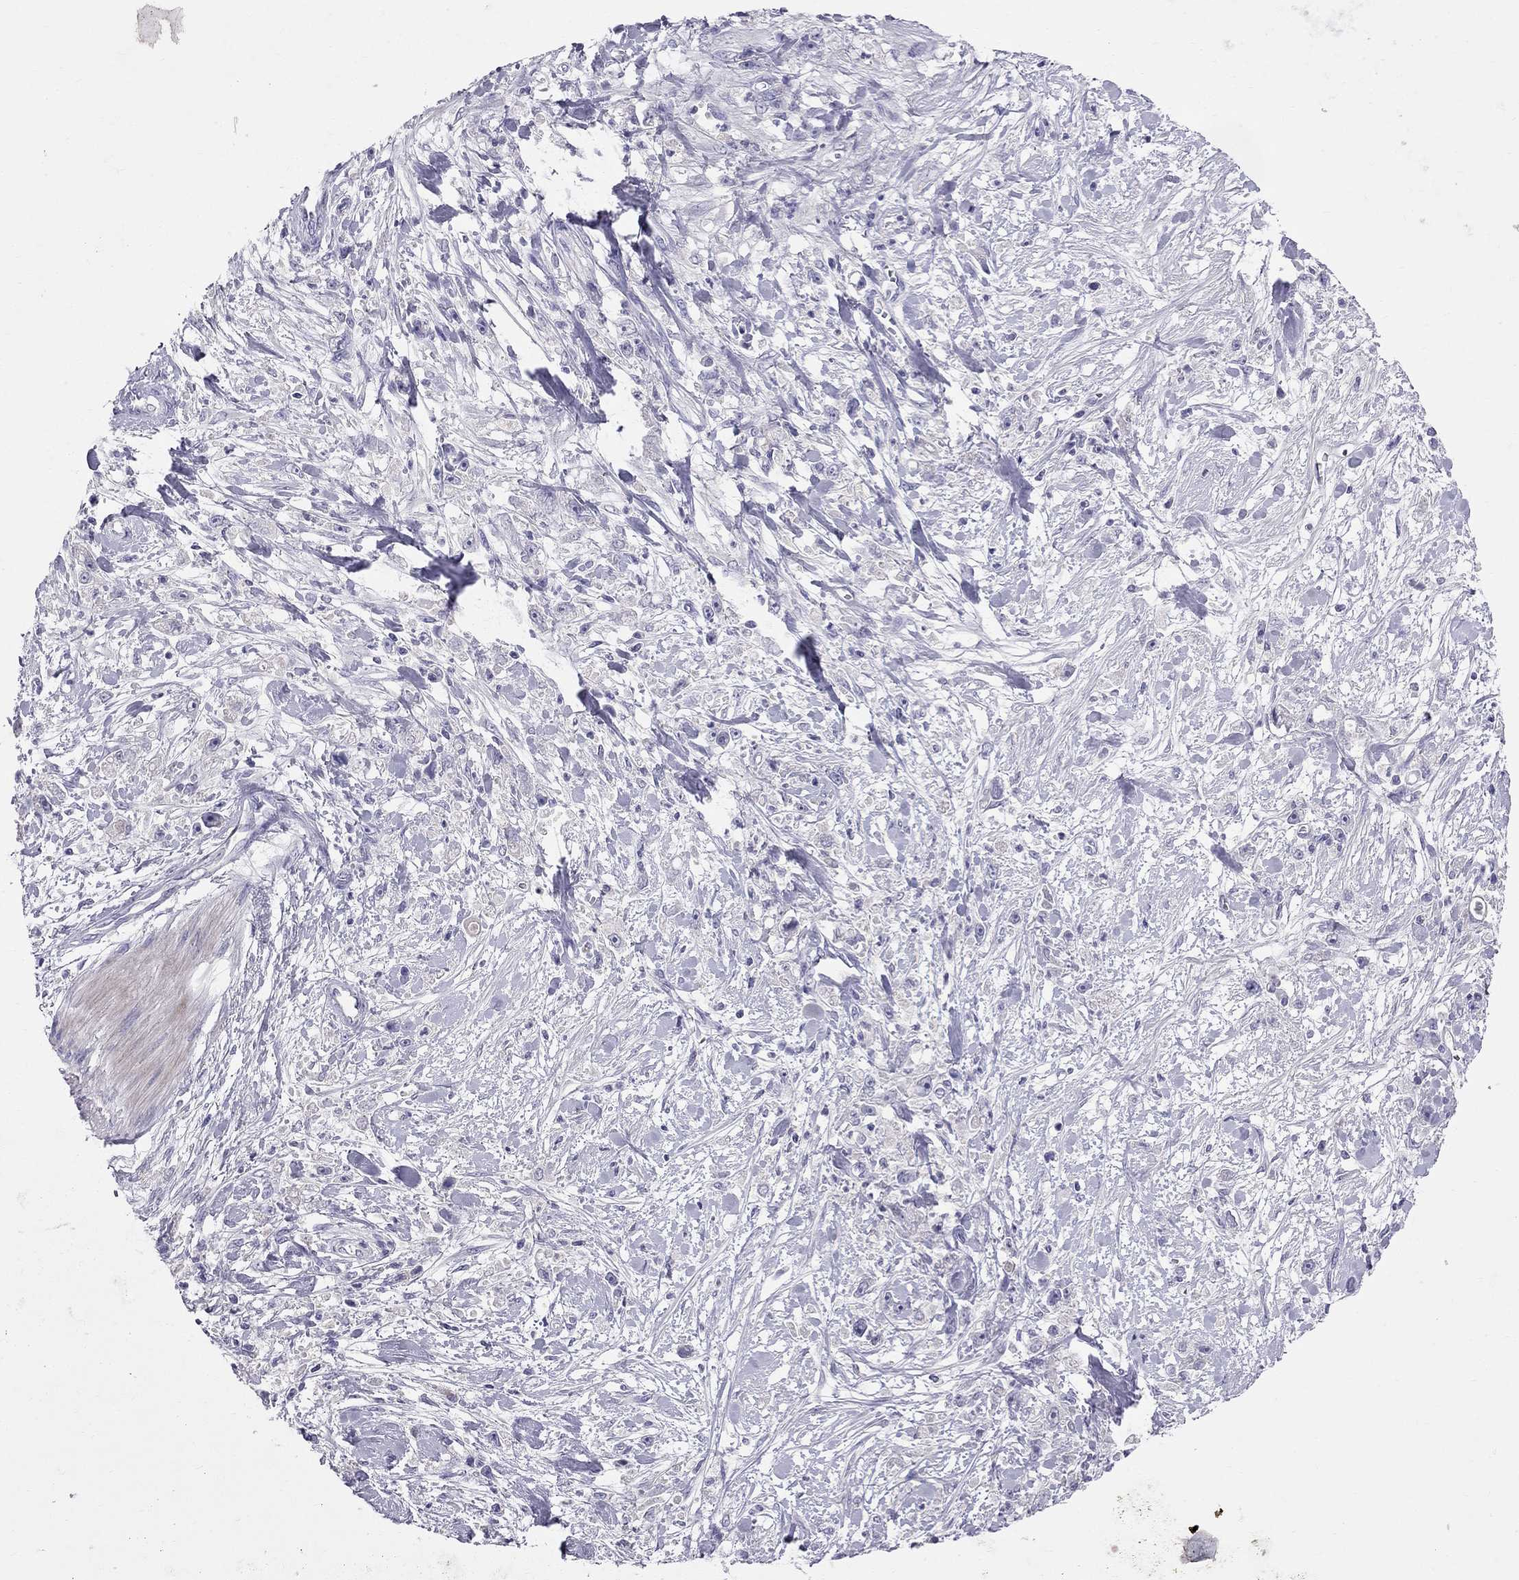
{"staining": {"intensity": "negative", "quantity": "none", "location": "none"}, "tissue": "stomach cancer", "cell_type": "Tumor cells", "image_type": "cancer", "snomed": [{"axis": "morphology", "description": "Adenocarcinoma, NOS"}, {"axis": "topography", "description": "Stomach"}], "caption": "This micrograph is of adenocarcinoma (stomach) stained with immunohistochemistry (IHC) to label a protein in brown with the nuclei are counter-stained blue. There is no expression in tumor cells.", "gene": "CFAP91", "patient": {"sex": "female", "age": 59}}